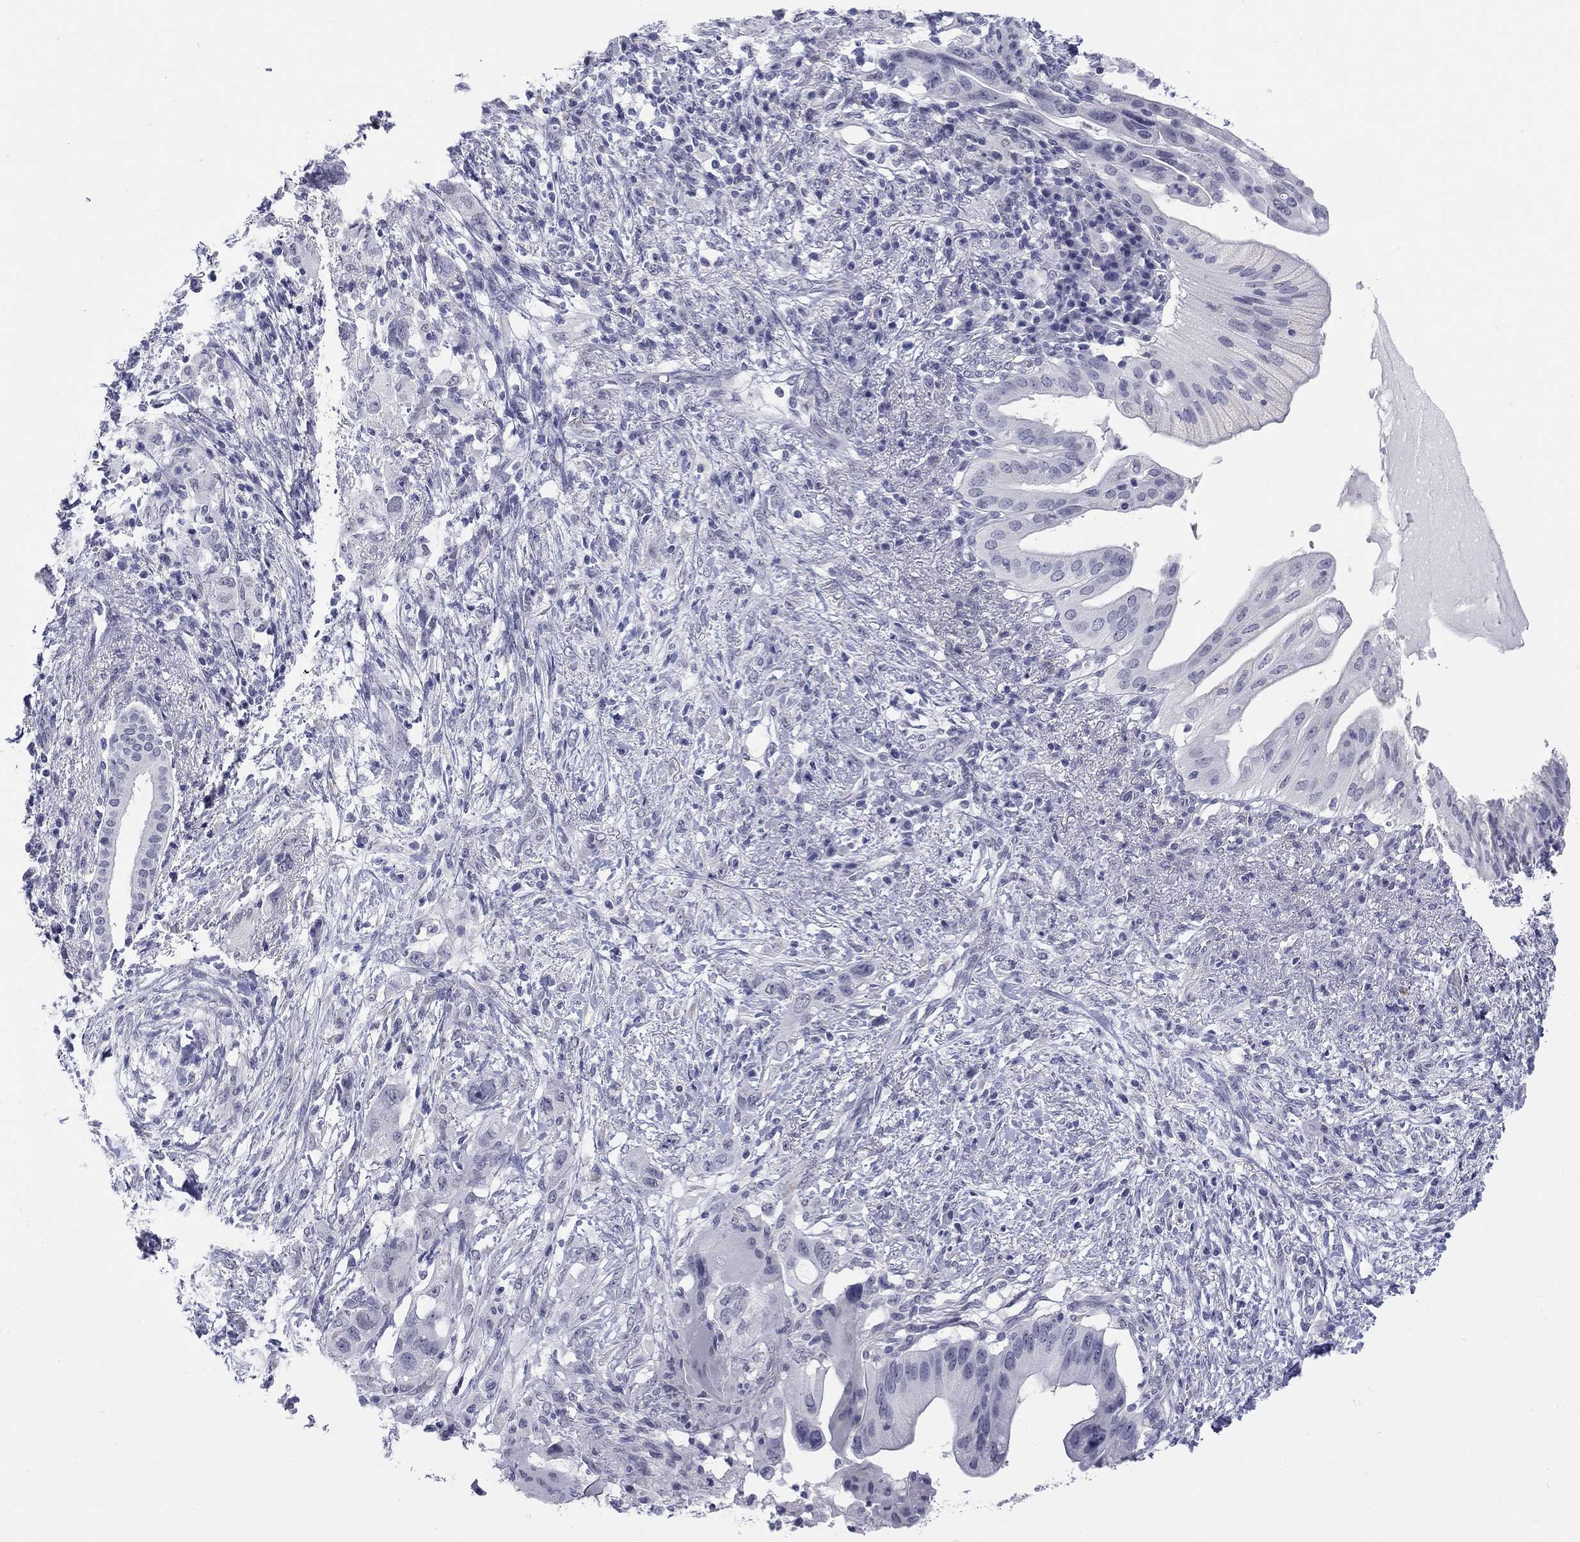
{"staining": {"intensity": "negative", "quantity": "none", "location": "none"}, "tissue": "pancreatic cancer", "cell_type": "Tumor cells", "image_type": "cancer", "snomed": [{"axis": "morphology", "description": "Adenocarcinoma, NOS"}, {"axis": "topography", "description": "Pancreas"}], "caption": "IHC photomicrograph of neoplastic tissue: pancreatic cancer (adenocarcinoma) stained with DAB (3,3'-diaminobenzidine) reveals no significant protein expression in tumor cells.", "gene": "ECEL1", "patient": {"sex": "female", "age": 72}}